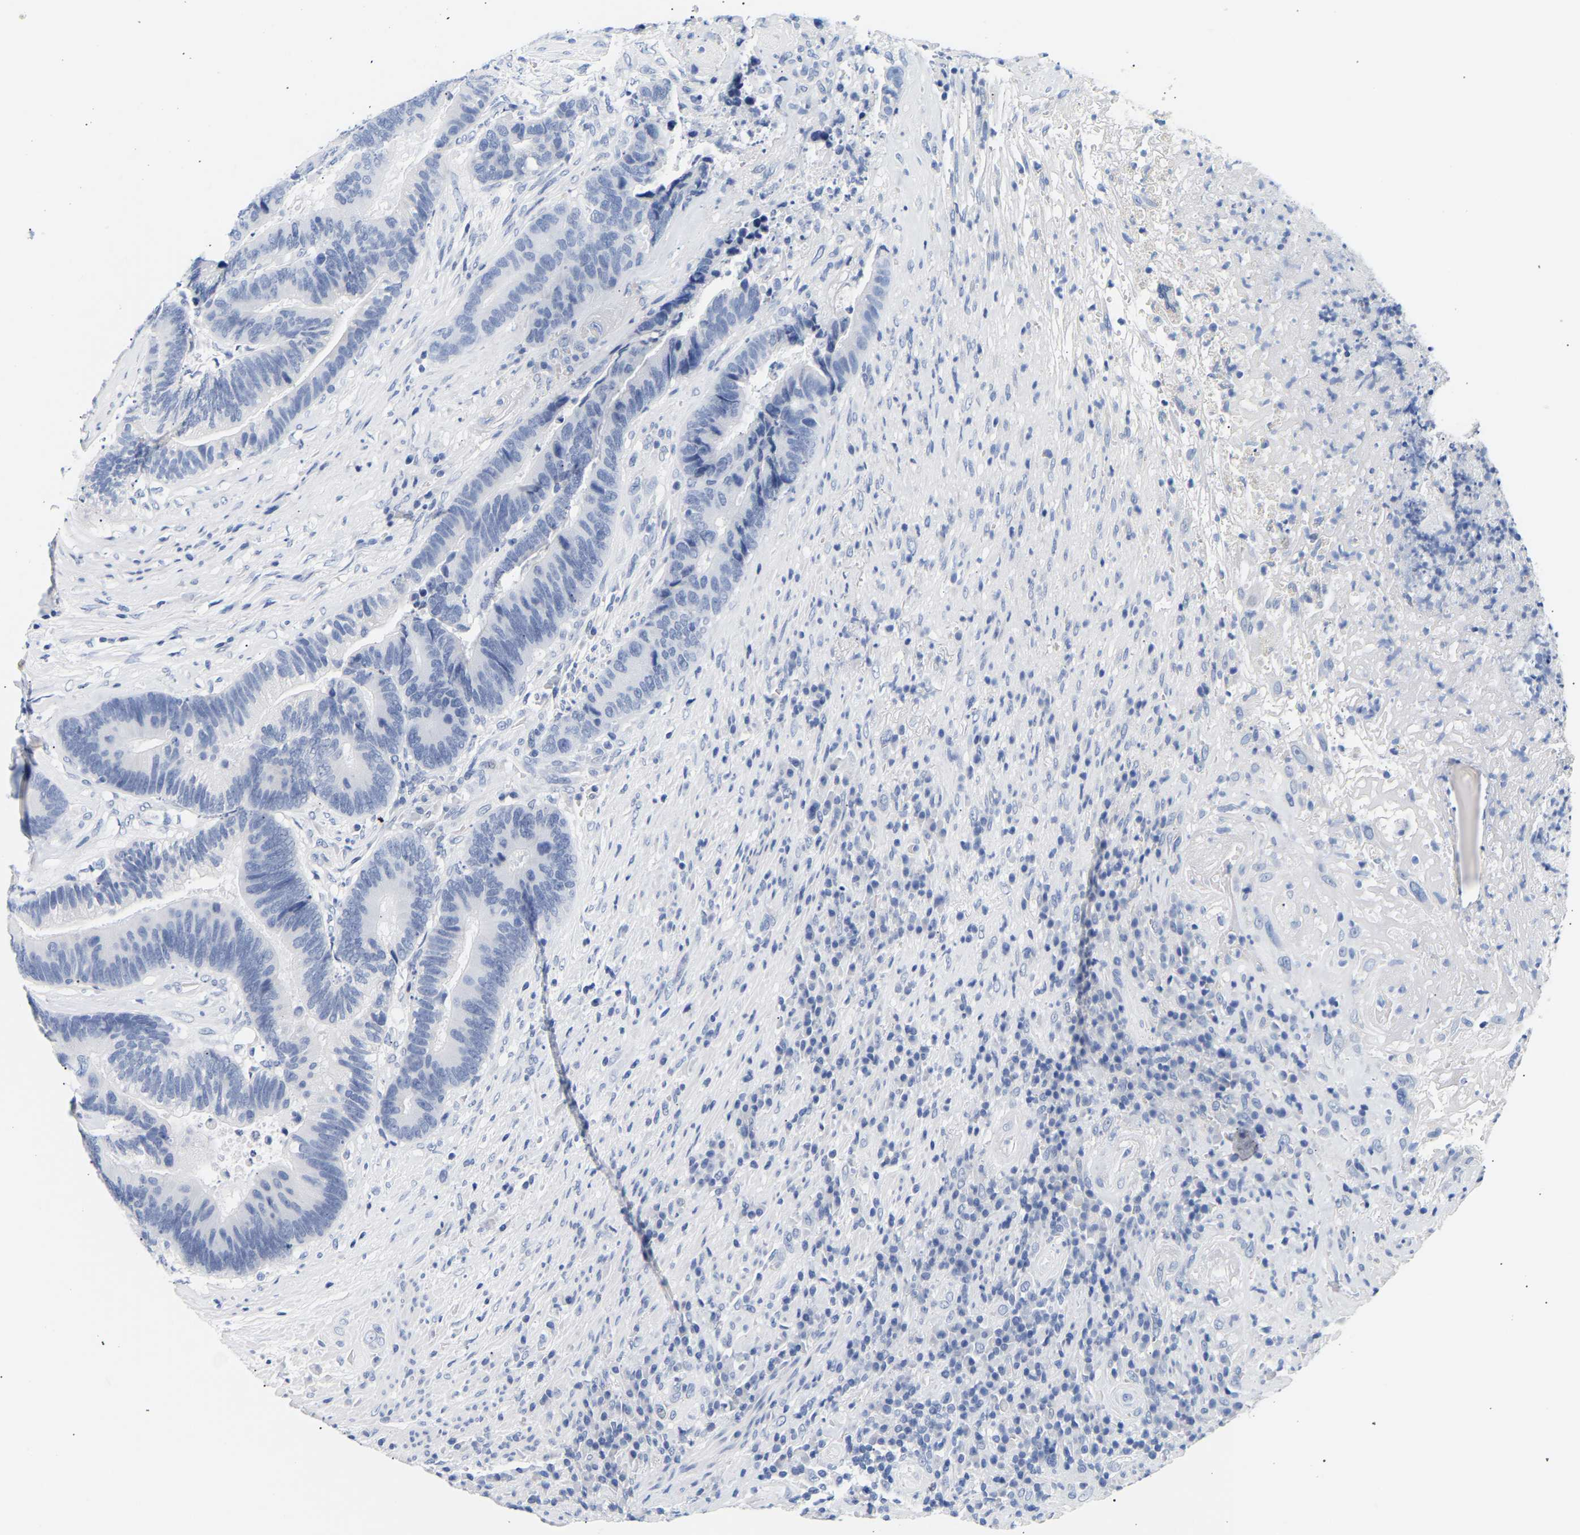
{"staining": {"intensity": "negative", "quantity": "none", "location": "none"}, "tissue": "colorectal cancer", "cell_type": "Tumor cells", "image_type": "cancer", "snomed": [{"axis": "morphology", "description": "Adenocarcinoma, NOS"}, {"axis": "topography", "description": "Rectum"}], "caption": "Colorectal cancer (adenocarcinoma) was stained to show a protein in brown. There is no significant positivity in tumor cells. (DAB (3,3'-diaminobenzidine) immunohistochemistry (IHC), high magnification).", "gene": "SPINK2", "patient": {"sex": "female", "age": 89}}